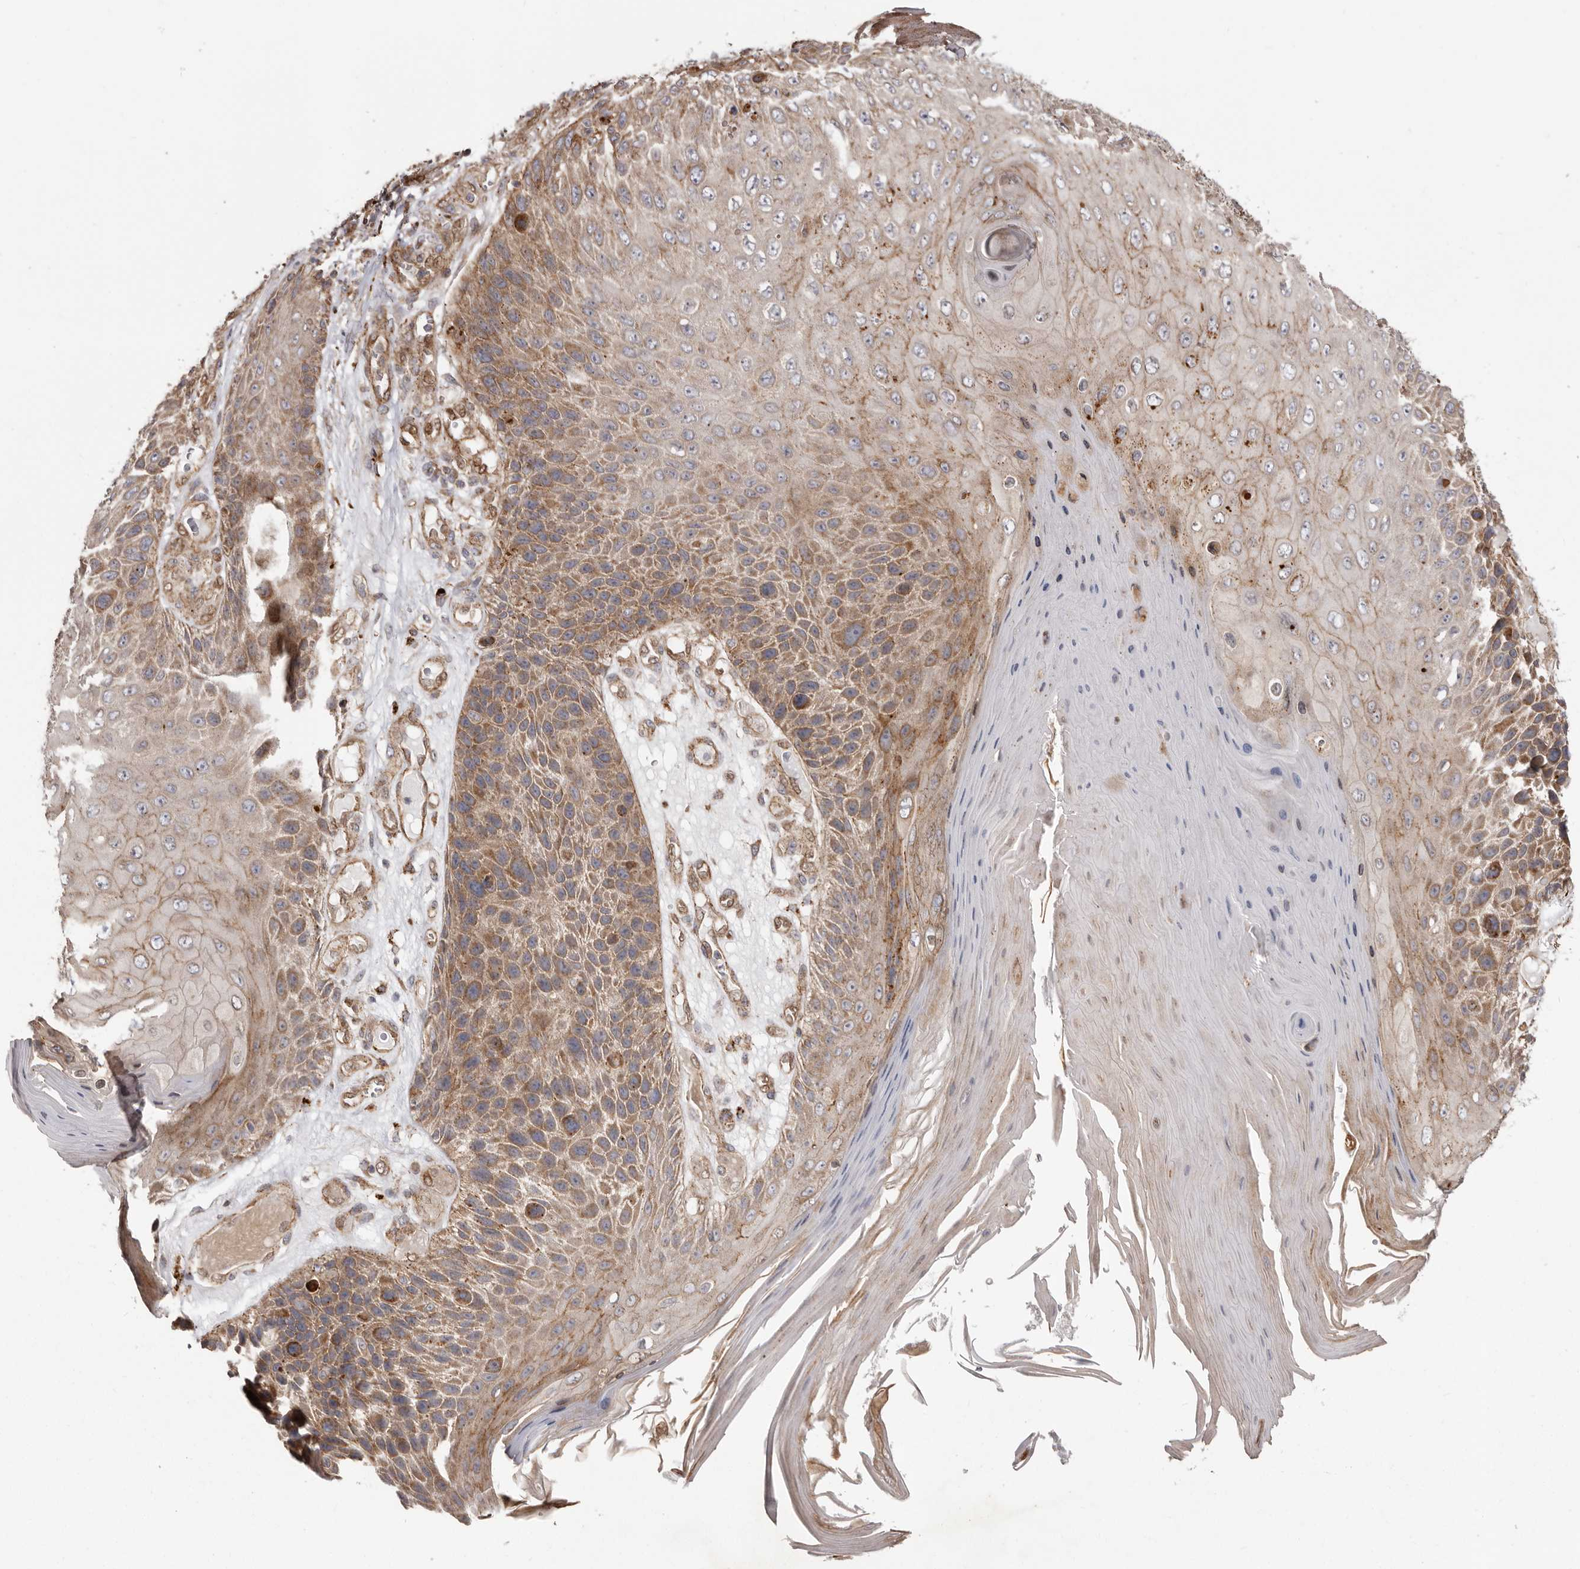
{"staining": {"intensity": "moderate", "quantity": ">75%", "location": "cytoplasmic/membranous"}, "tissue": "skin cancer", "cell_type": "Tumor cells", "image_type": "cancer", "snomed": [{"axis": "morphology", "description": "Squamous cell carcinoma, NOS"}, {"axis": "topography", "description": "Skin"}], "caption": "The histopathology image shows immunohistochemical staining of skin cancer. There is moderate cytoplasmic/membranous positivity is identified in approximately >75% of tumor cells.", "gene": "NUP43", "patient": {"sex": "female", "age": 88}}